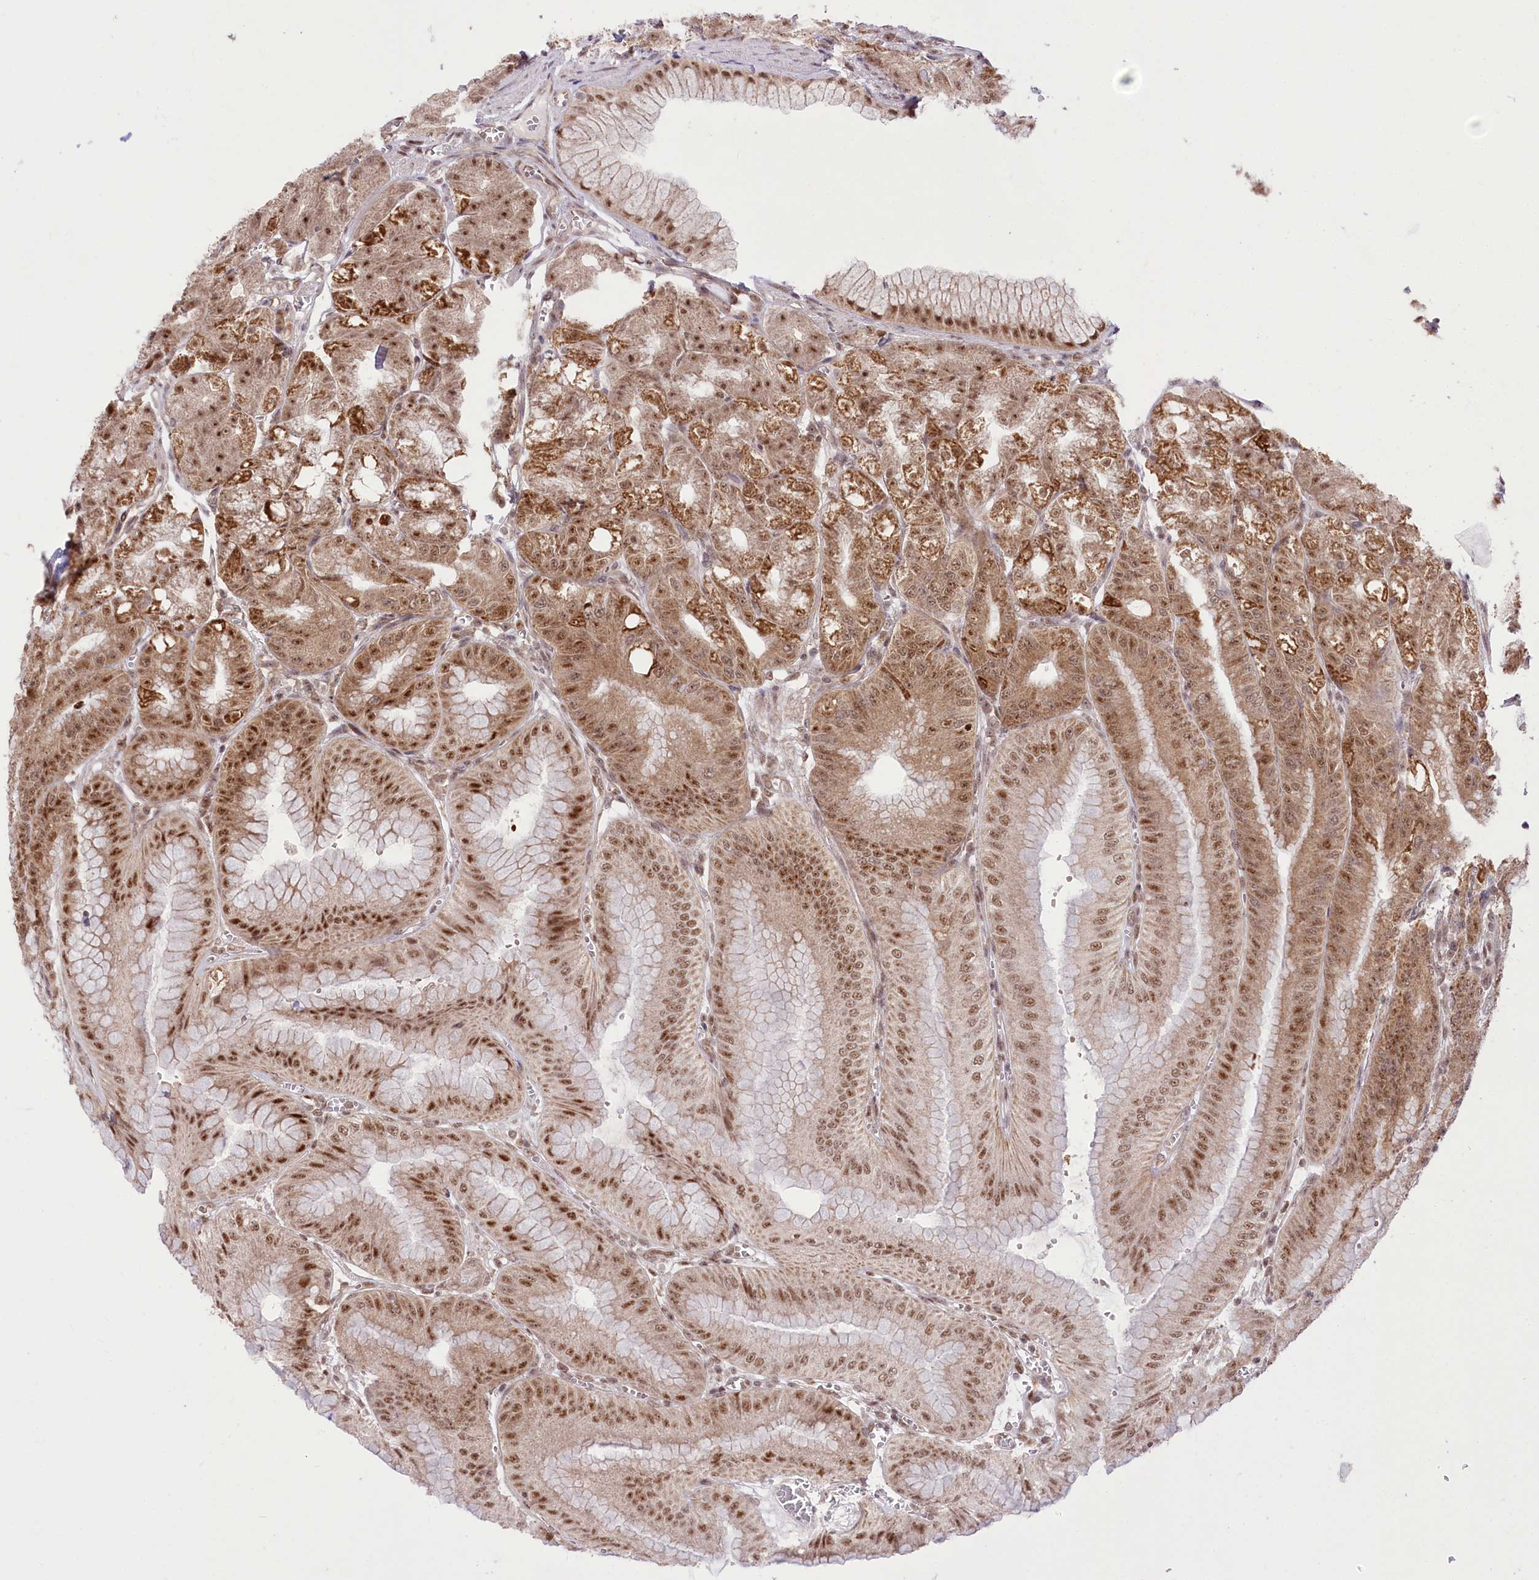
{"staining": {"intensity": "strong", "quantity": ">75%", "location": "cytoplasmic/membranous,nuclear"}, "tissue": "stomach", "cell_type": "Glandular cells", "image_type": "normal", "snomed": [{"axis": "morphology", "description": "Normal tissue, NOS"}, {"axis": "topography", "description": "Stomach, upper"}, {"axis": "topography", "description": "Stomach, lower"}], "caption": "IHC staining of normal stomach, which shows high levels of strong cytoplasmic/membranous,nuclear expression in approximately >75% of glandular cells indicating strong cytoplasmic/membranous,nuclear protein expression. The staining was performed using DAB (brown) for protein detection and nuclei were counterstained in hematoxylin (blue).", "gene": "ZMAT2", "patient": {"sex": "male", "age": 71}}